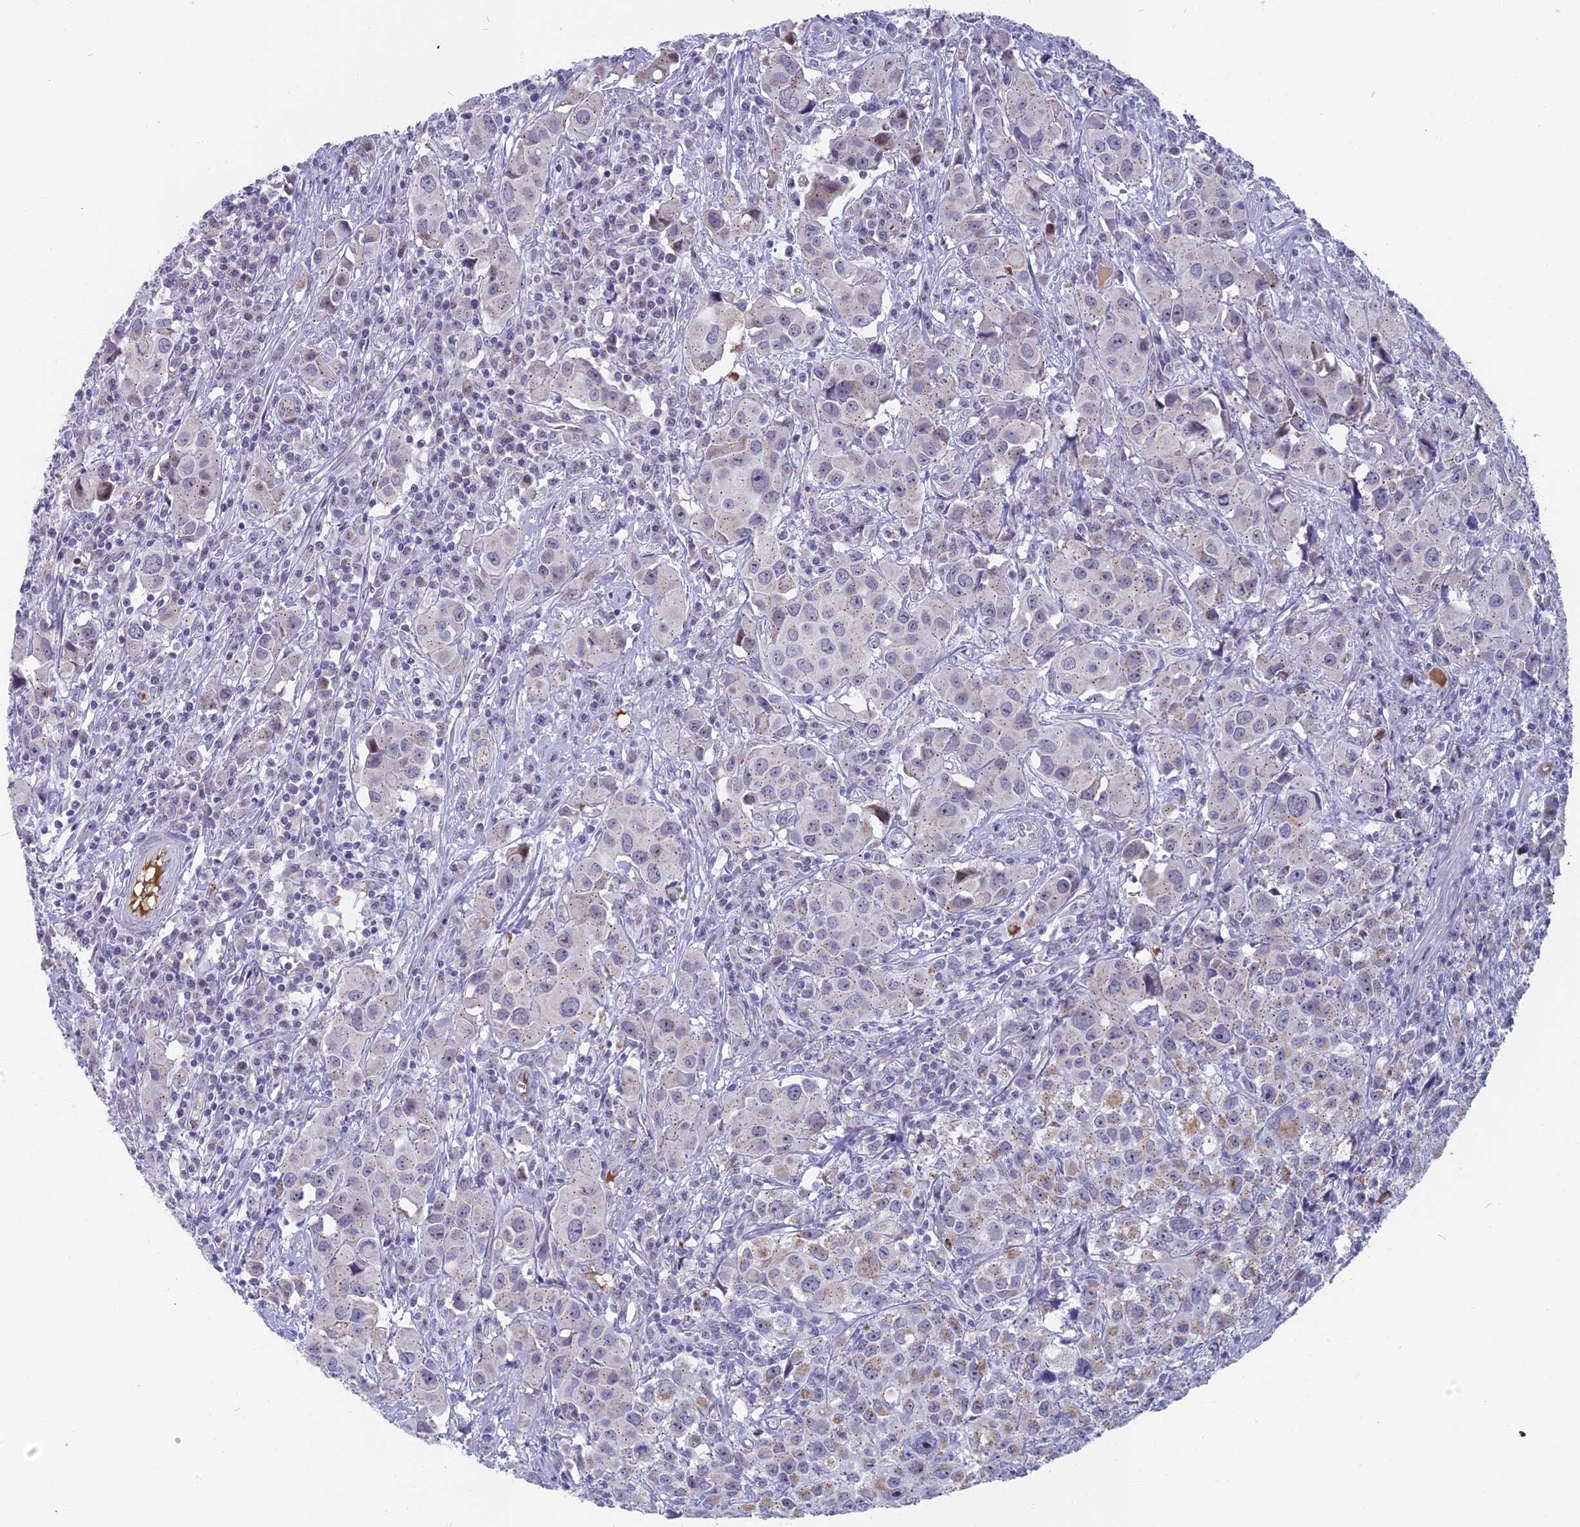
{"staining": {"intensity": "weak", "quantity": "<25%", "location": "cytoplasmic/membranous"}, "tissue": "urothelial cancer", "cell_type": "Tumor cells", "image_type": "cancer", "snomed": [{"axis": "morphology", "description": "Urothelial carcinoma, High grade"}, {"axis": "topography", "description": "Urinary bladder"}], "caption": "IHC image of urothelial cancer stained for a protein (brown), which displays no expression in tumor cells. (Immunohistochemistry, brightfield microscopy, high magnification).", "gene": "DTWD1", "patient": {"sex": "female", "age": 75}}